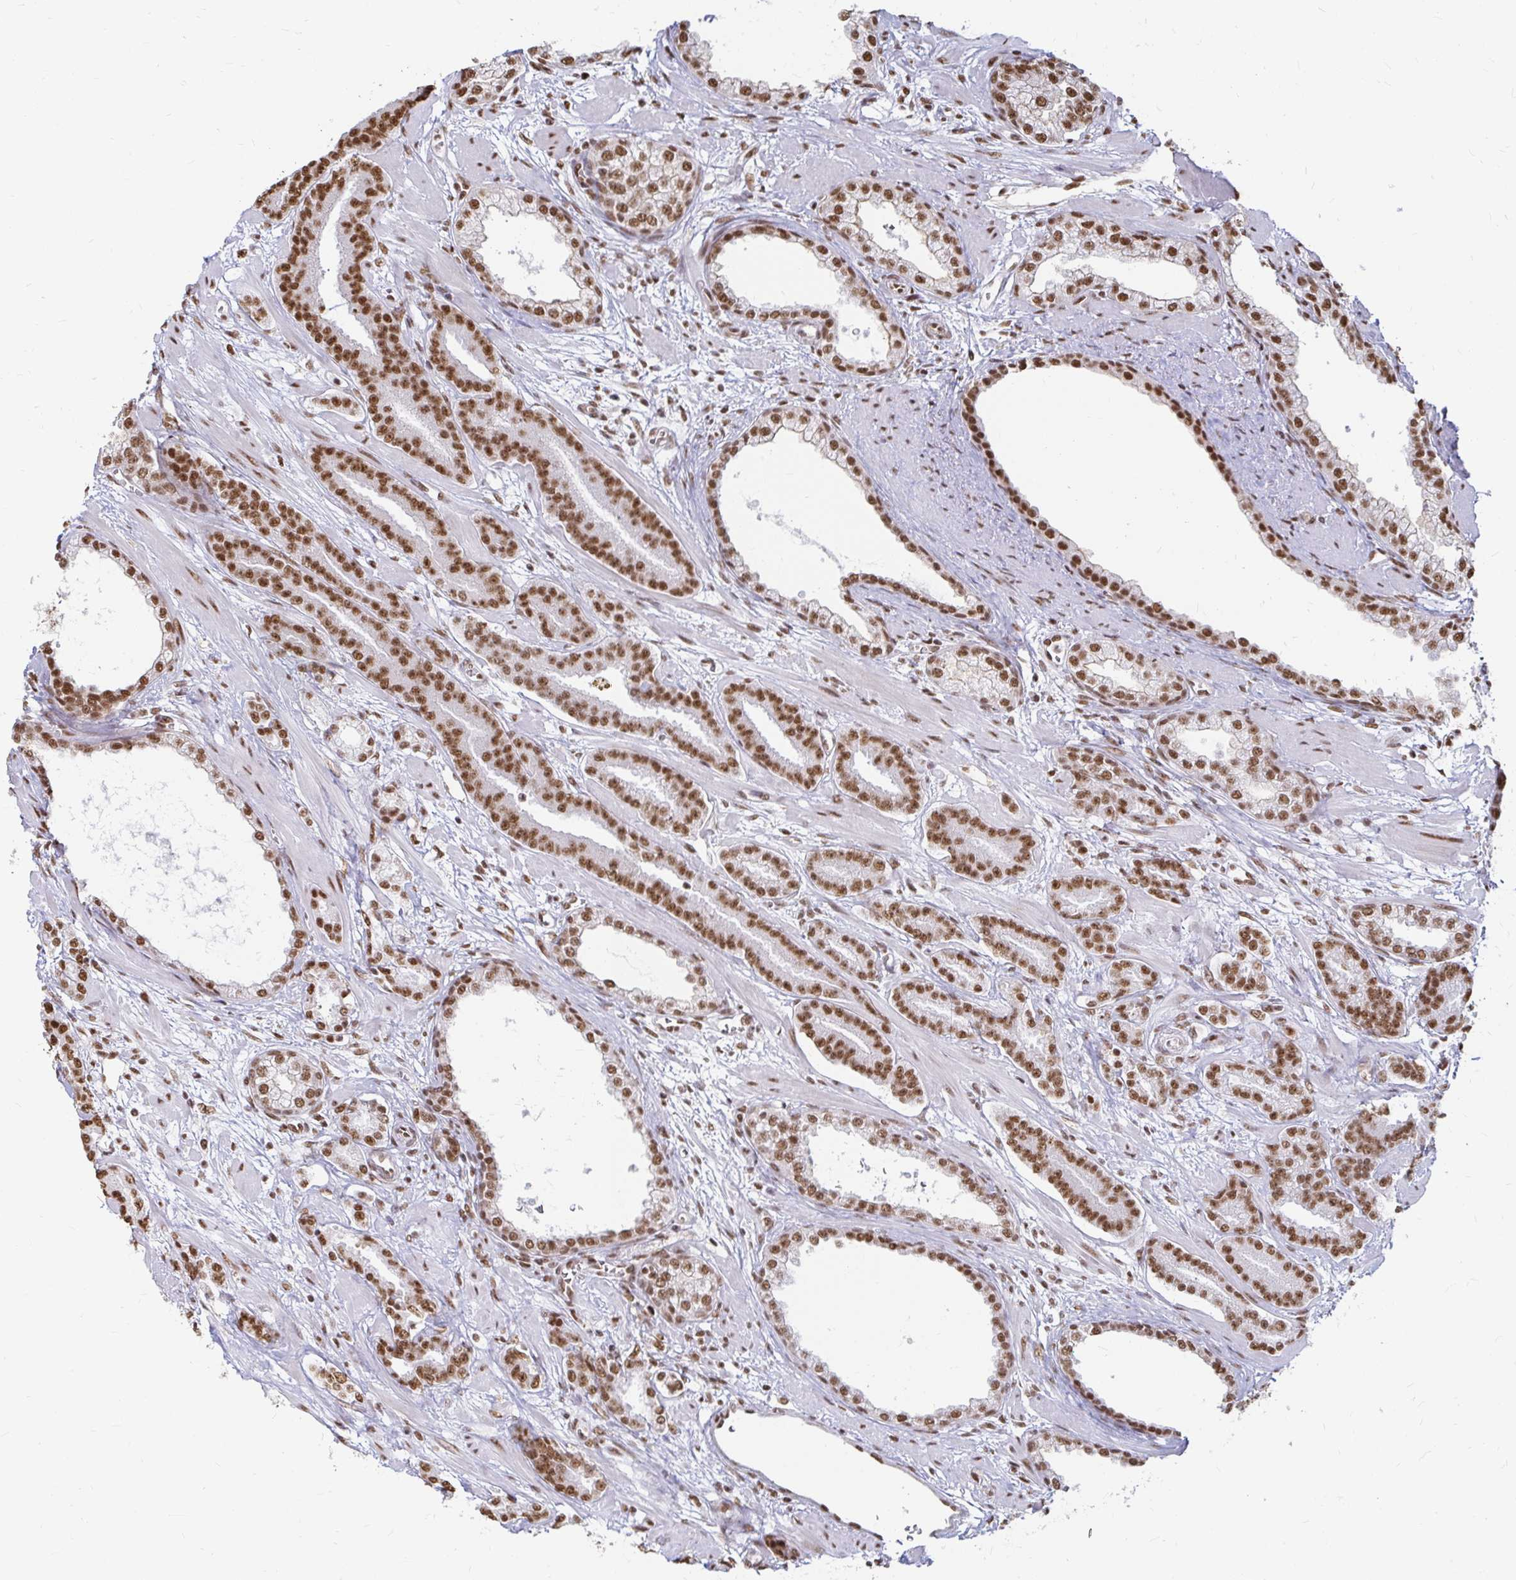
{"staining": {"intensity": "moderate", "quantity": ">75%", "location": "nuclear"}, "tissue": "prostate cancer", "cell_type": "Tumor cells", "image_type": "cancer", "snomed": [{"axis": "morphology", "description": "Adenocarcinoma, High grade"}, {"axis": "topography", "description": "Prostate"}], "caption": "IHC (DAB) staining of prostate cancer exhibits moderate nuclear protein positivity in approximately >75% of tumor cells.", "gene": "HNRNPU", "patient": {"sex": "male", "age": 60}}